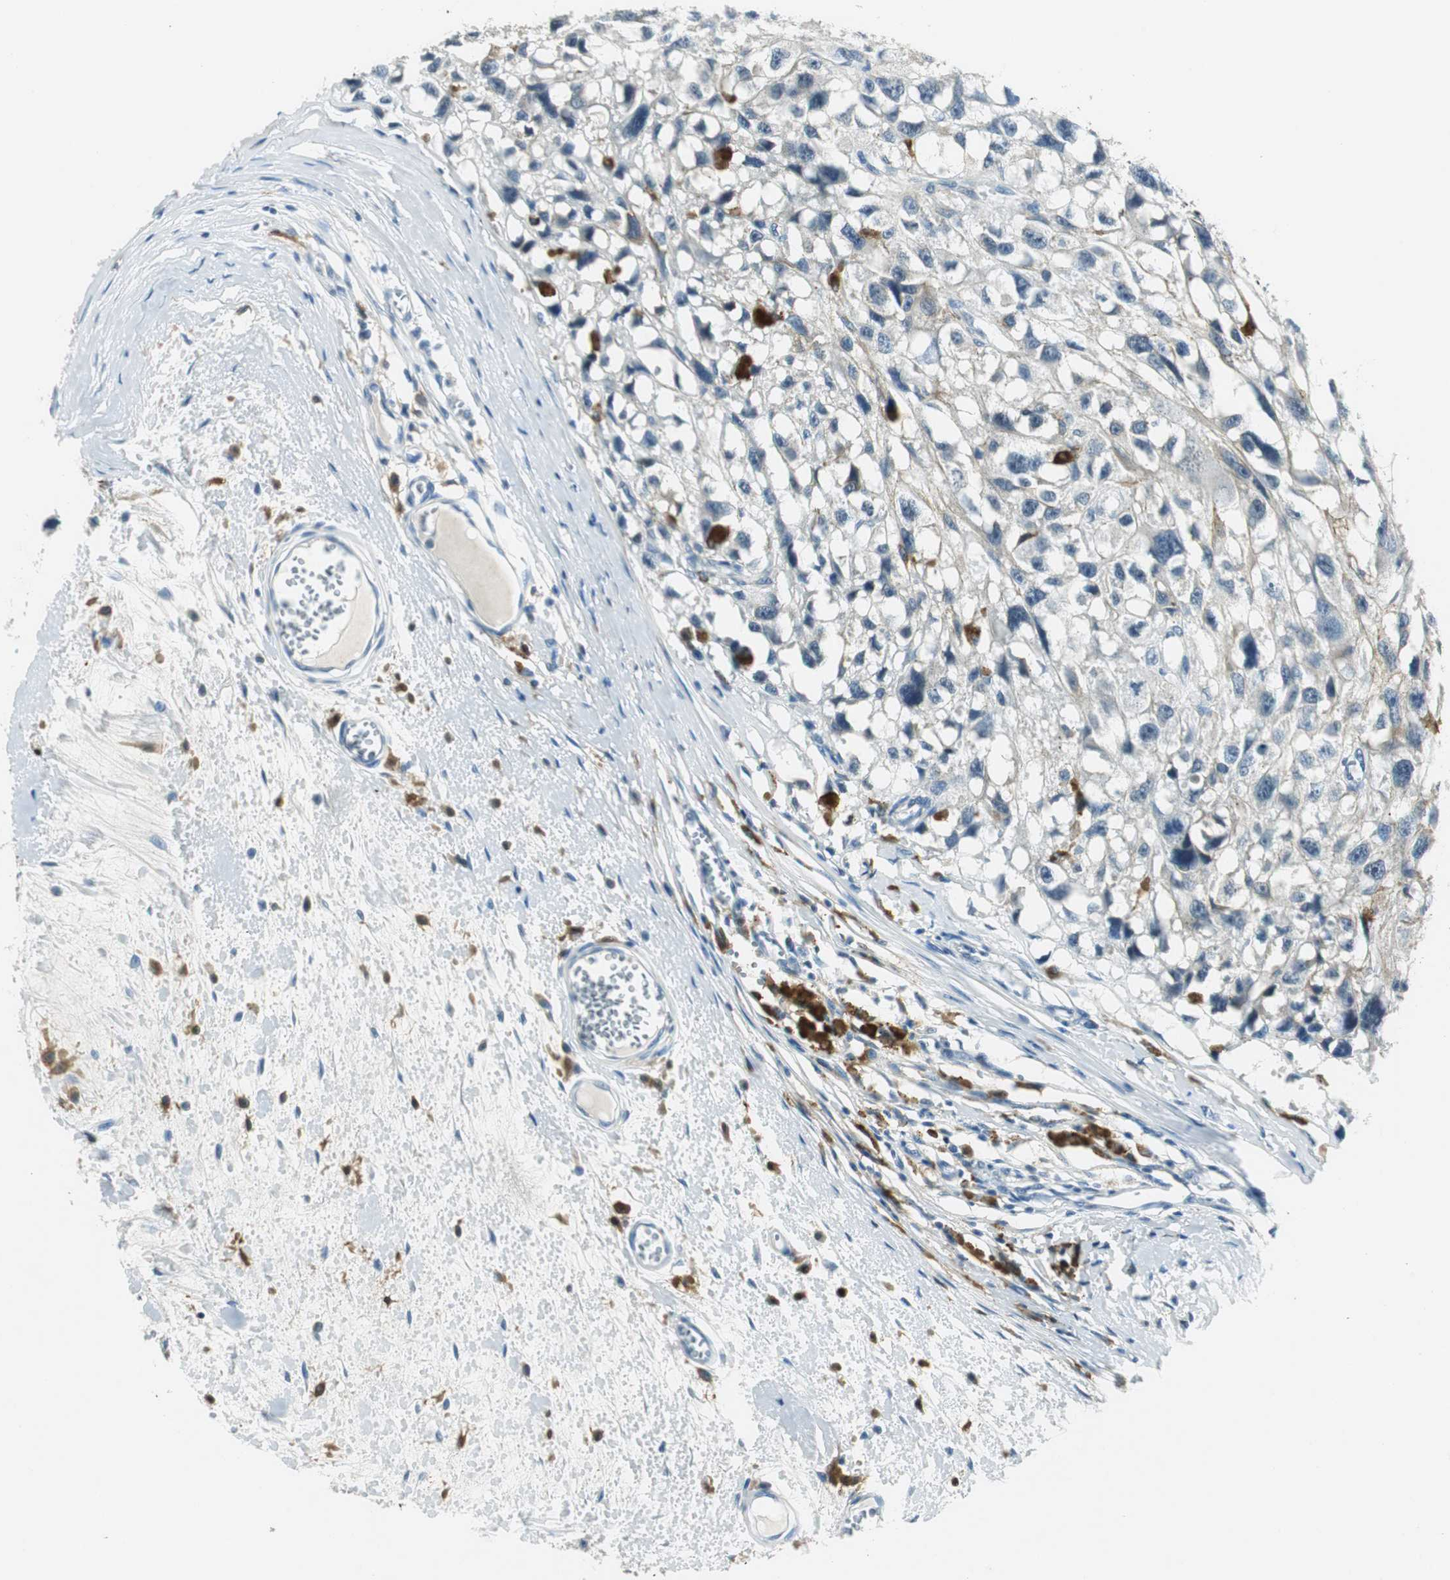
{"staining": {"intensity": "negative", "quantity": "none", "location": "none"}, "tissue": "melanoma", "cell_type": "Tumor cells", "image_type": "cancer", "snomed": [{"axis": "morphology", "description": "Malignant melanoma, Metastatic site"}, {"axis": "topography", "description": "Lymph node"}], "caption": "This is a histopathology image of IHC staining of melanoma, which shows no positivity in tumor cells.", "gene": "ME1", "patient": {"sex": "male", "age": 59}}